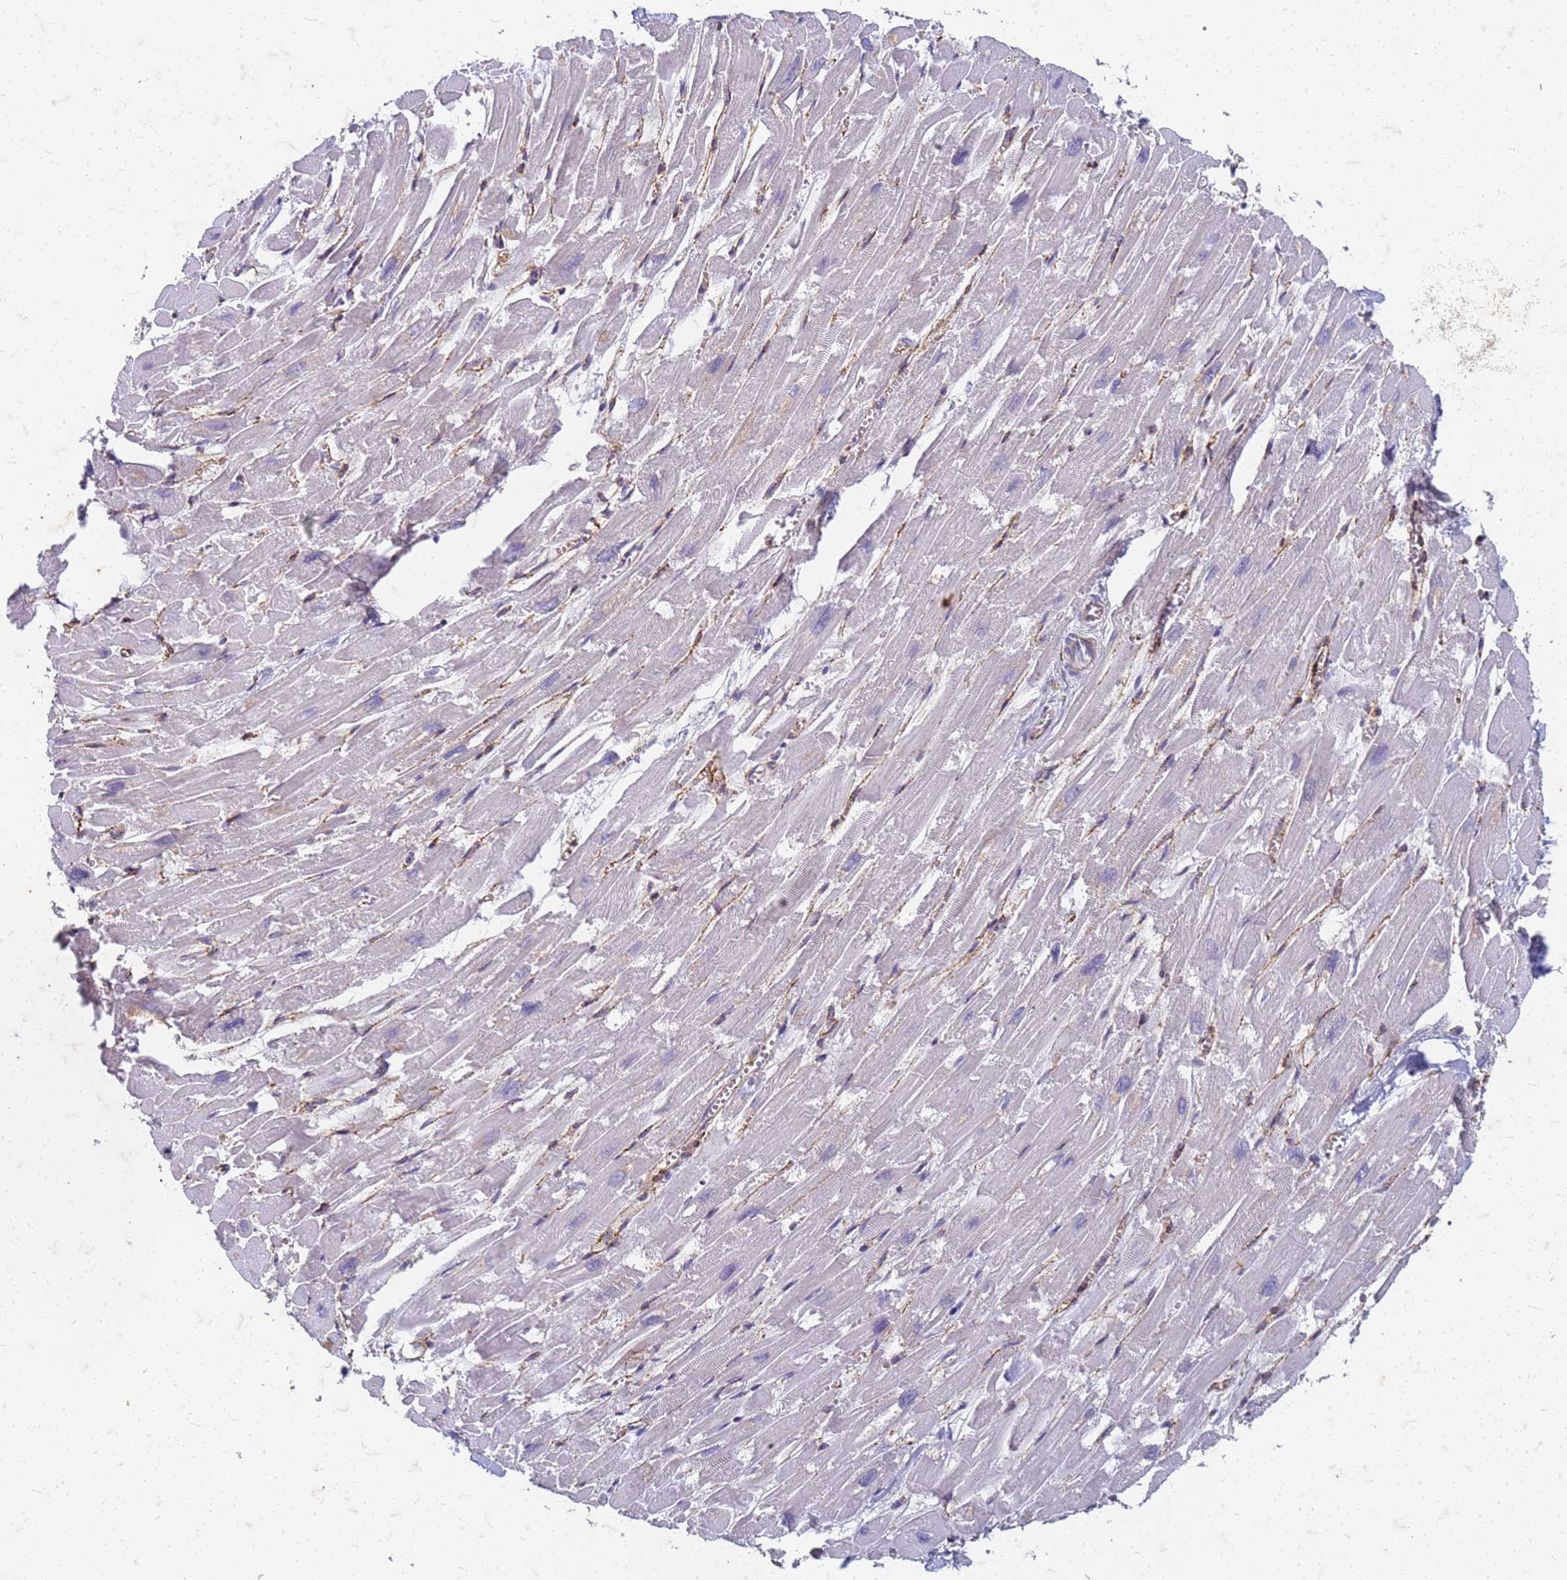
{"staining": {"intensity": "negative", "quantity": "none", "location": "none"}, "tissue": "heart muscle", "cell_type": "Cardiomyocytes", "image_type": "normal", "snomed": [{"axis": "morphology", "description": "Normal tissue, NOS"}, {"axis": "topography", "description": "Heart"}], "caption": "Micrograph shows no protein staining in cardiomyocytes of benign heart muscle.", "gene": "TRIM64B", "patient": {"sex": "male", "age": 54}}